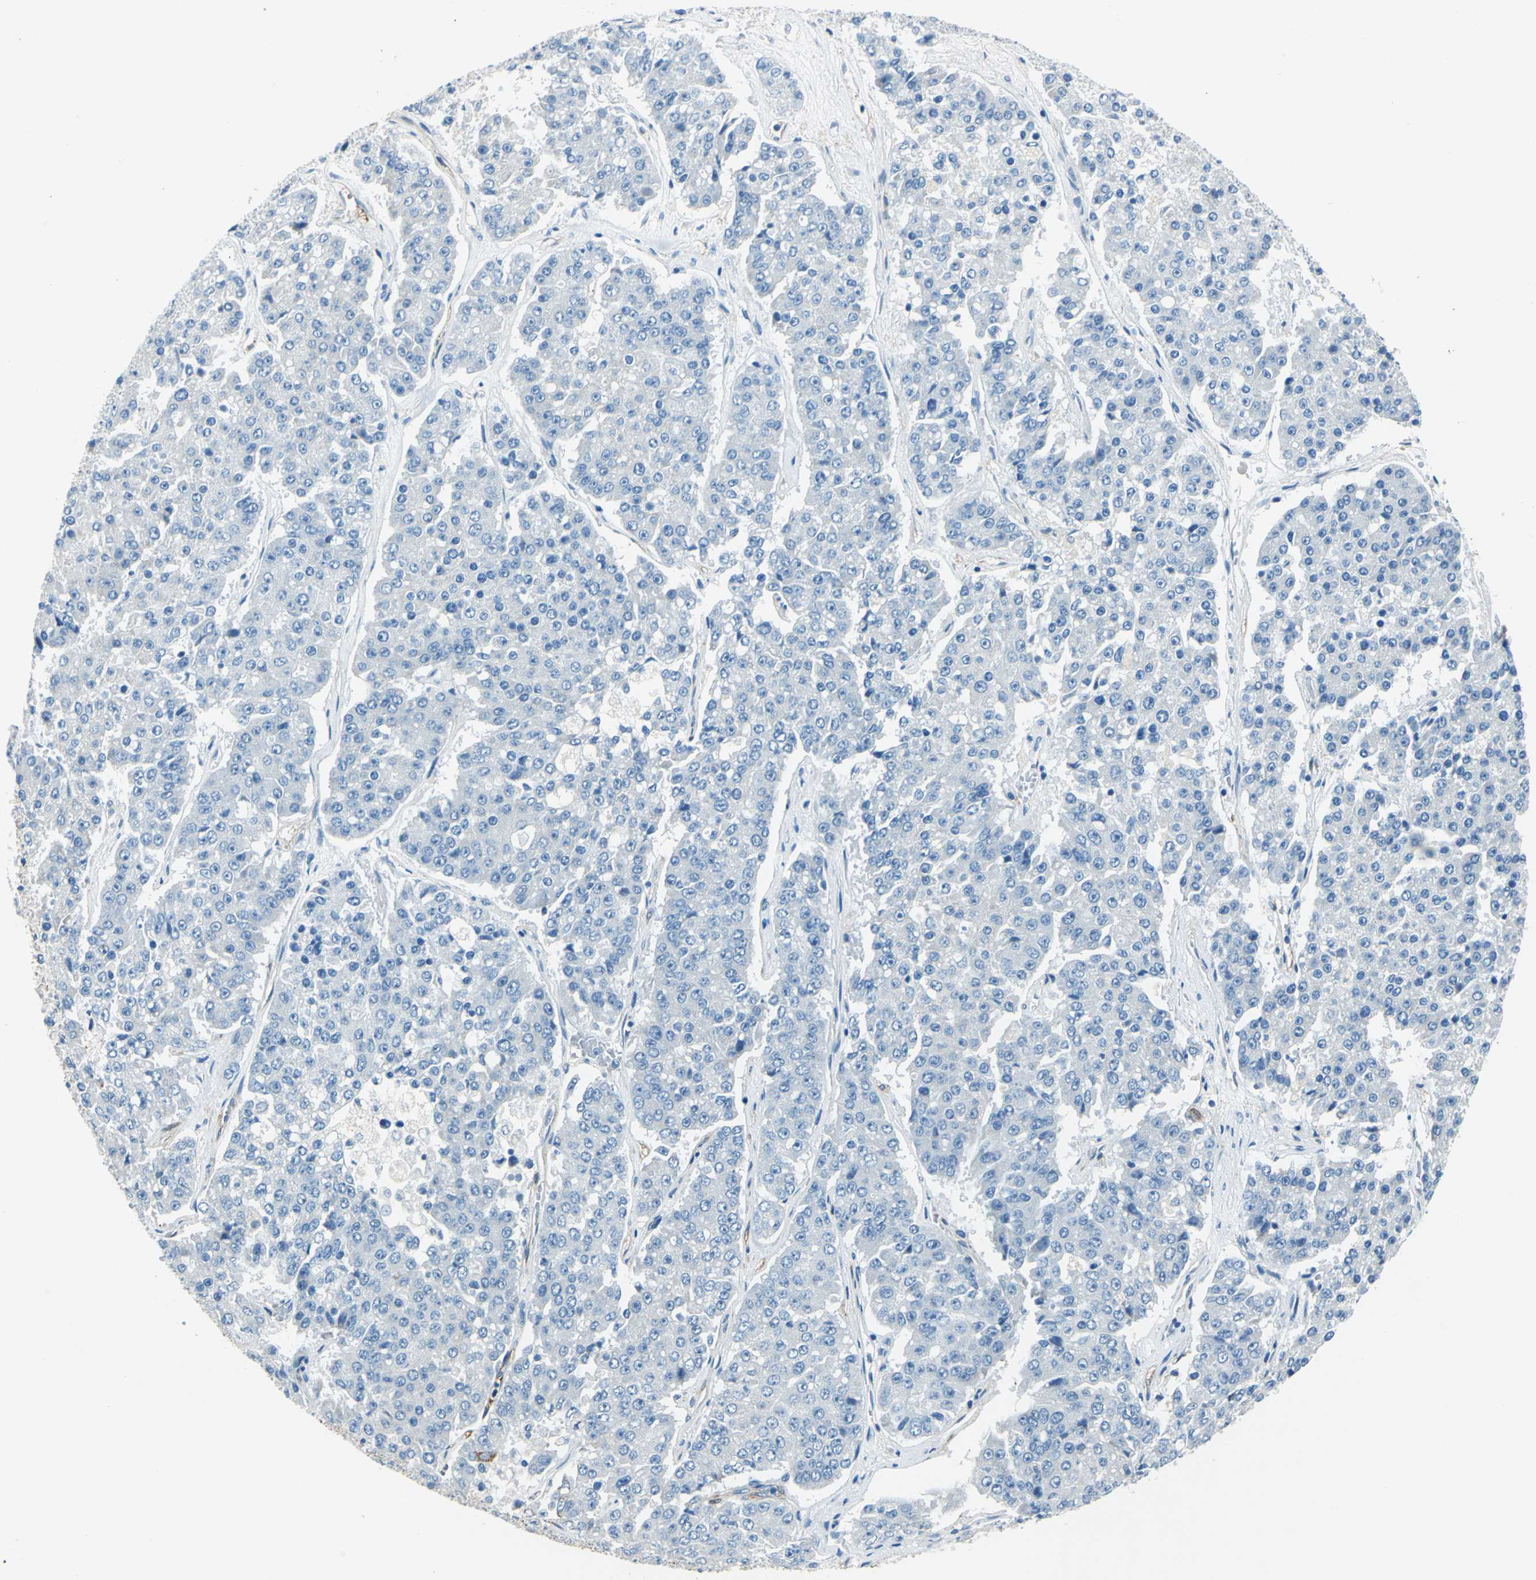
{"staining": {"intensity": "negative", "quantity": "none", "location": "none"}, "tissue": "pancreatic cancer", "cell_type": "Tumor cells", "image_type": "cancer", "snomed": [{"axis": "morphology", "description": "Adenocarcinoma, NOS"}, {"axis": "topography", "description": "Pancreas"}], "caption": "DAB (3,3'-diaminobenzidine) immunohistochemical staining of adenocarcinoma (pancreatic) displays no significant expression in tumor cells.", "gene": "AKAP12", "patient": {"sex": "male", "age": 50}}